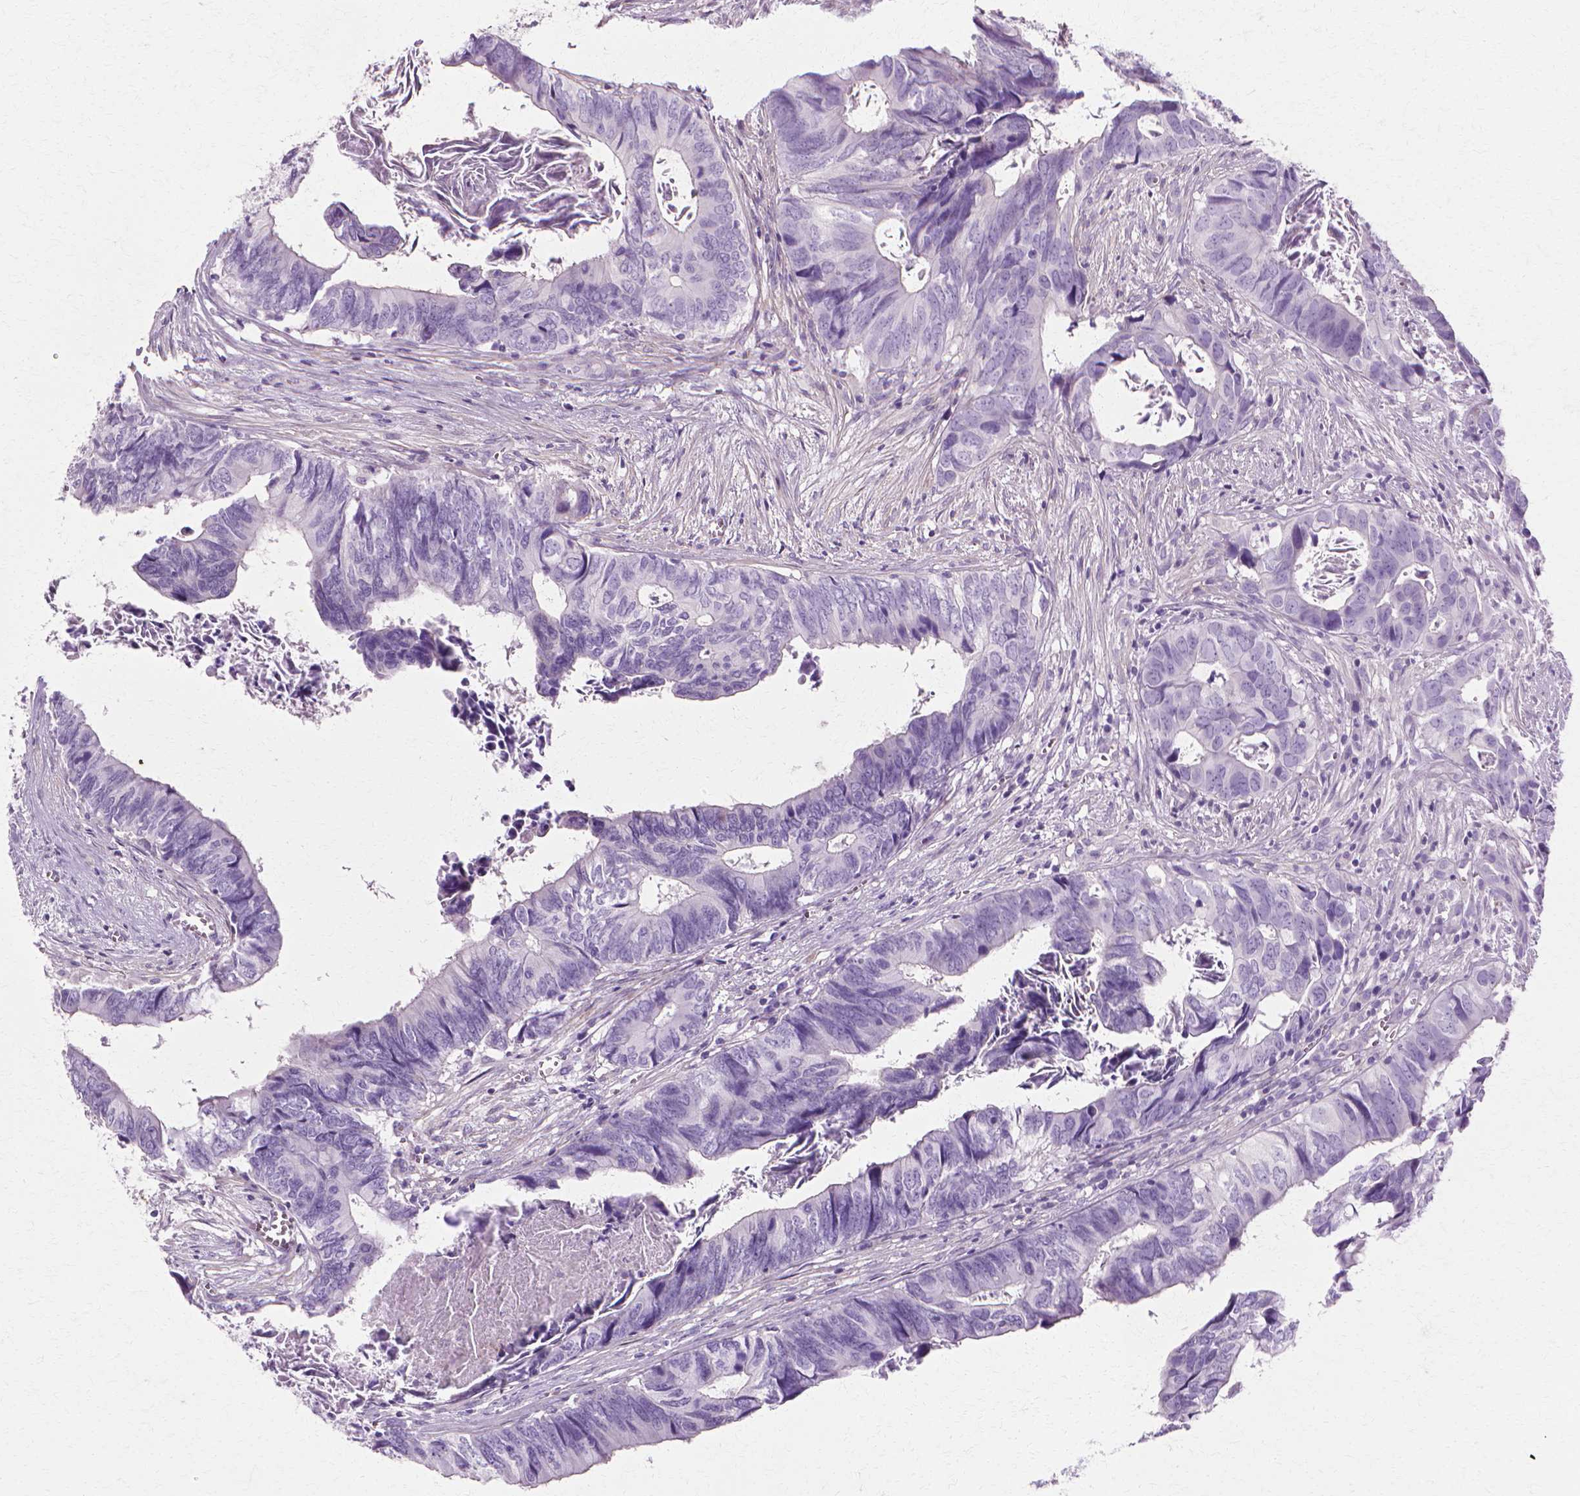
{"staining": {"intensity": "negative", "quantity": "none", "location": "none"}, "tissue": "colorectal cancer", "cell_type": "Tumor cells", "image_type": "cancer", "snomed": [{"axis": "morphology", "description": "Adenocarcinoma, NOS"}, {"axis": "topography", "description": "Colon"}], "caption": "This is an immunohistochemistry (IHC) photomicrograph of human adenocarcinoma (colorectal). There is no positivity in tumor cells.", "gene": "CFAP157", "patient": {"sex": "female", "age": 82}}